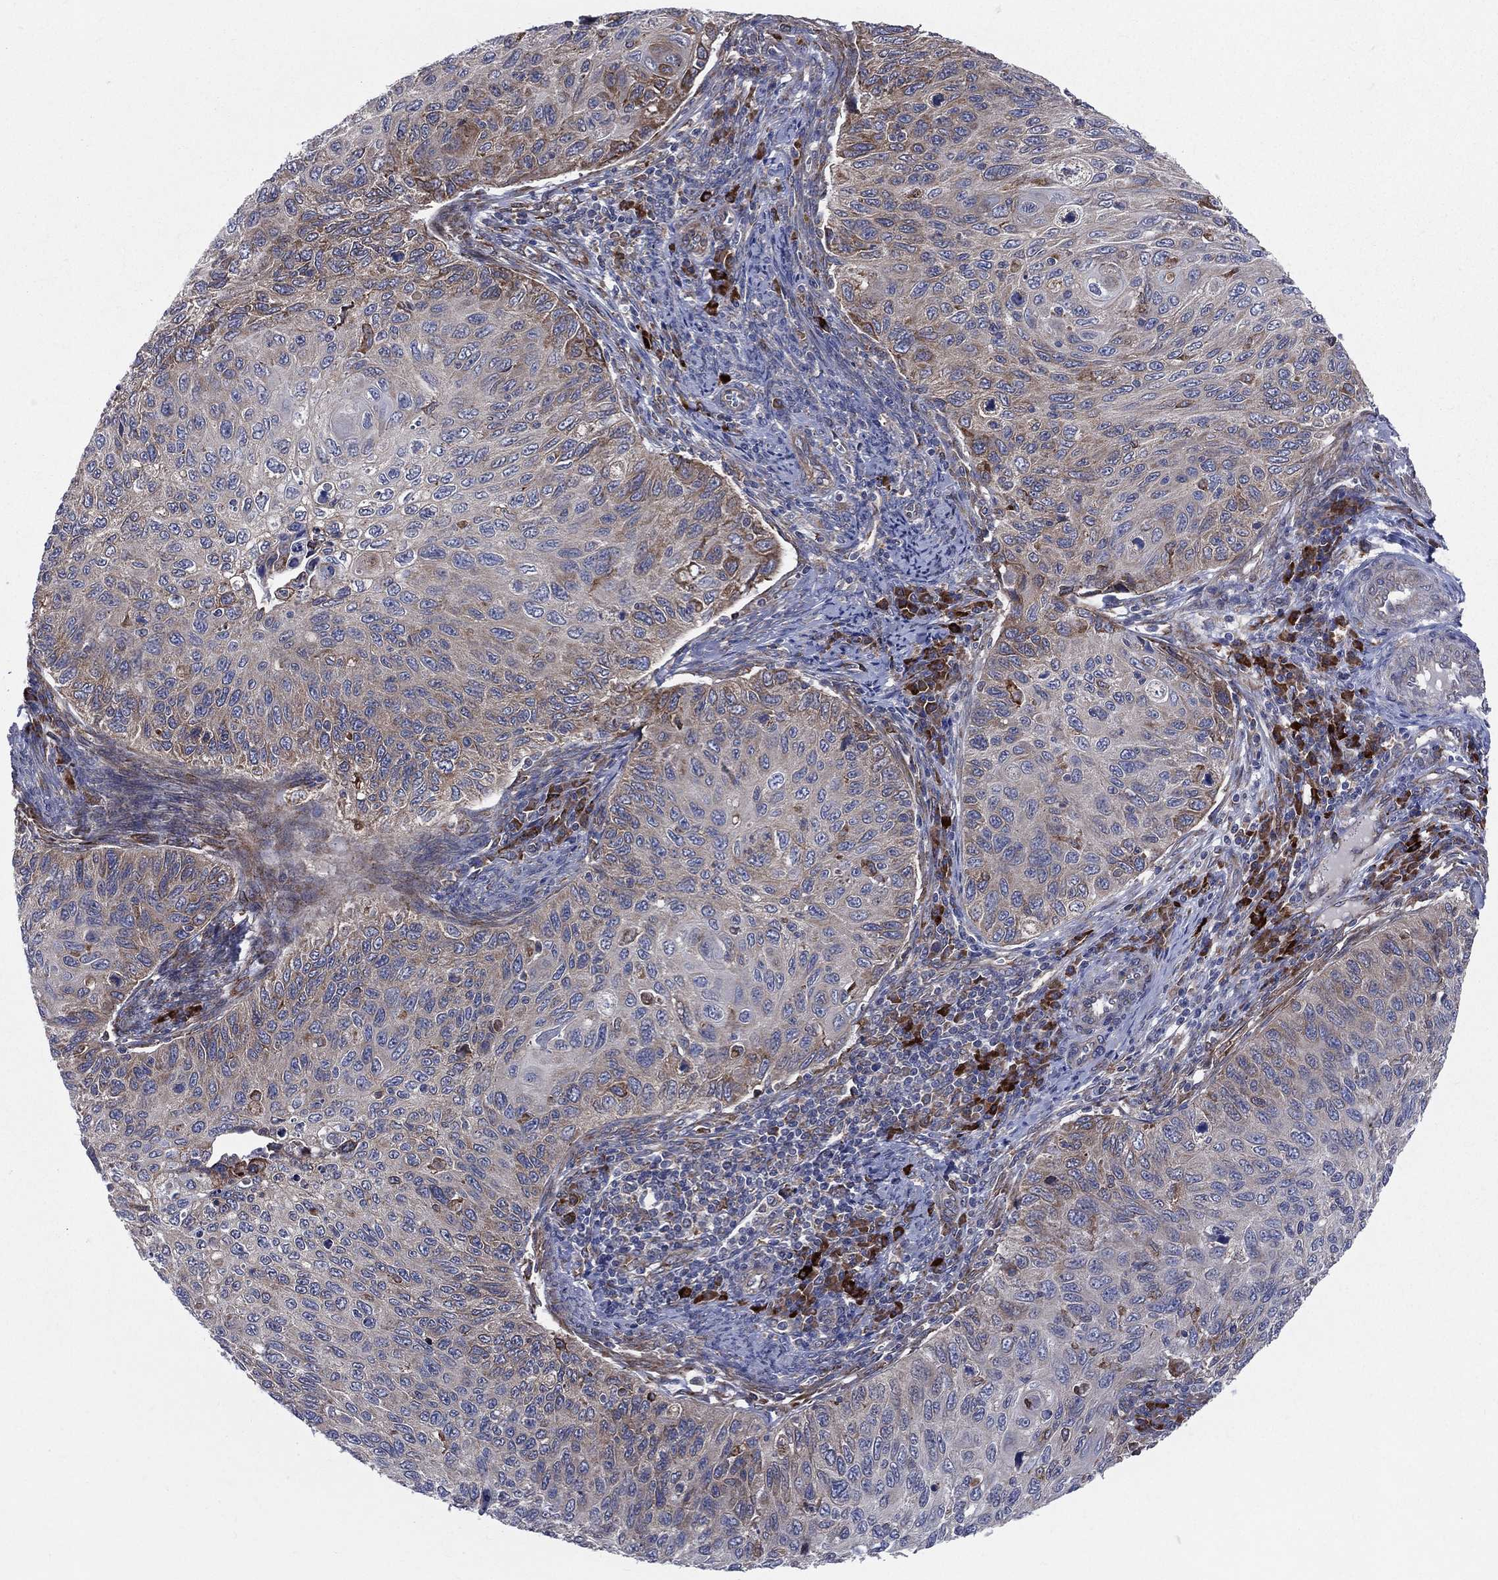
{"staining": {"intensity": "moderate", "quantity": "<25%", "location": "cytoplasmic/membranous"}, "tissue": "cervical cancer", "cell_type": "Tumor cells", "image_type": "cancer", "snomed": [{"axis": "morphology", "description": "Squamous cell carcinoma, NOS"}, {"axis": "topography", "description": "Cervix"}], "caption": "A histopathology image of cervical cancer stained for a protein displays moderate cytoplasmic/membranous brown staining in tumor cells.", "gene": "CCDC159", "patient": {"sex": "female", "age": 70}}